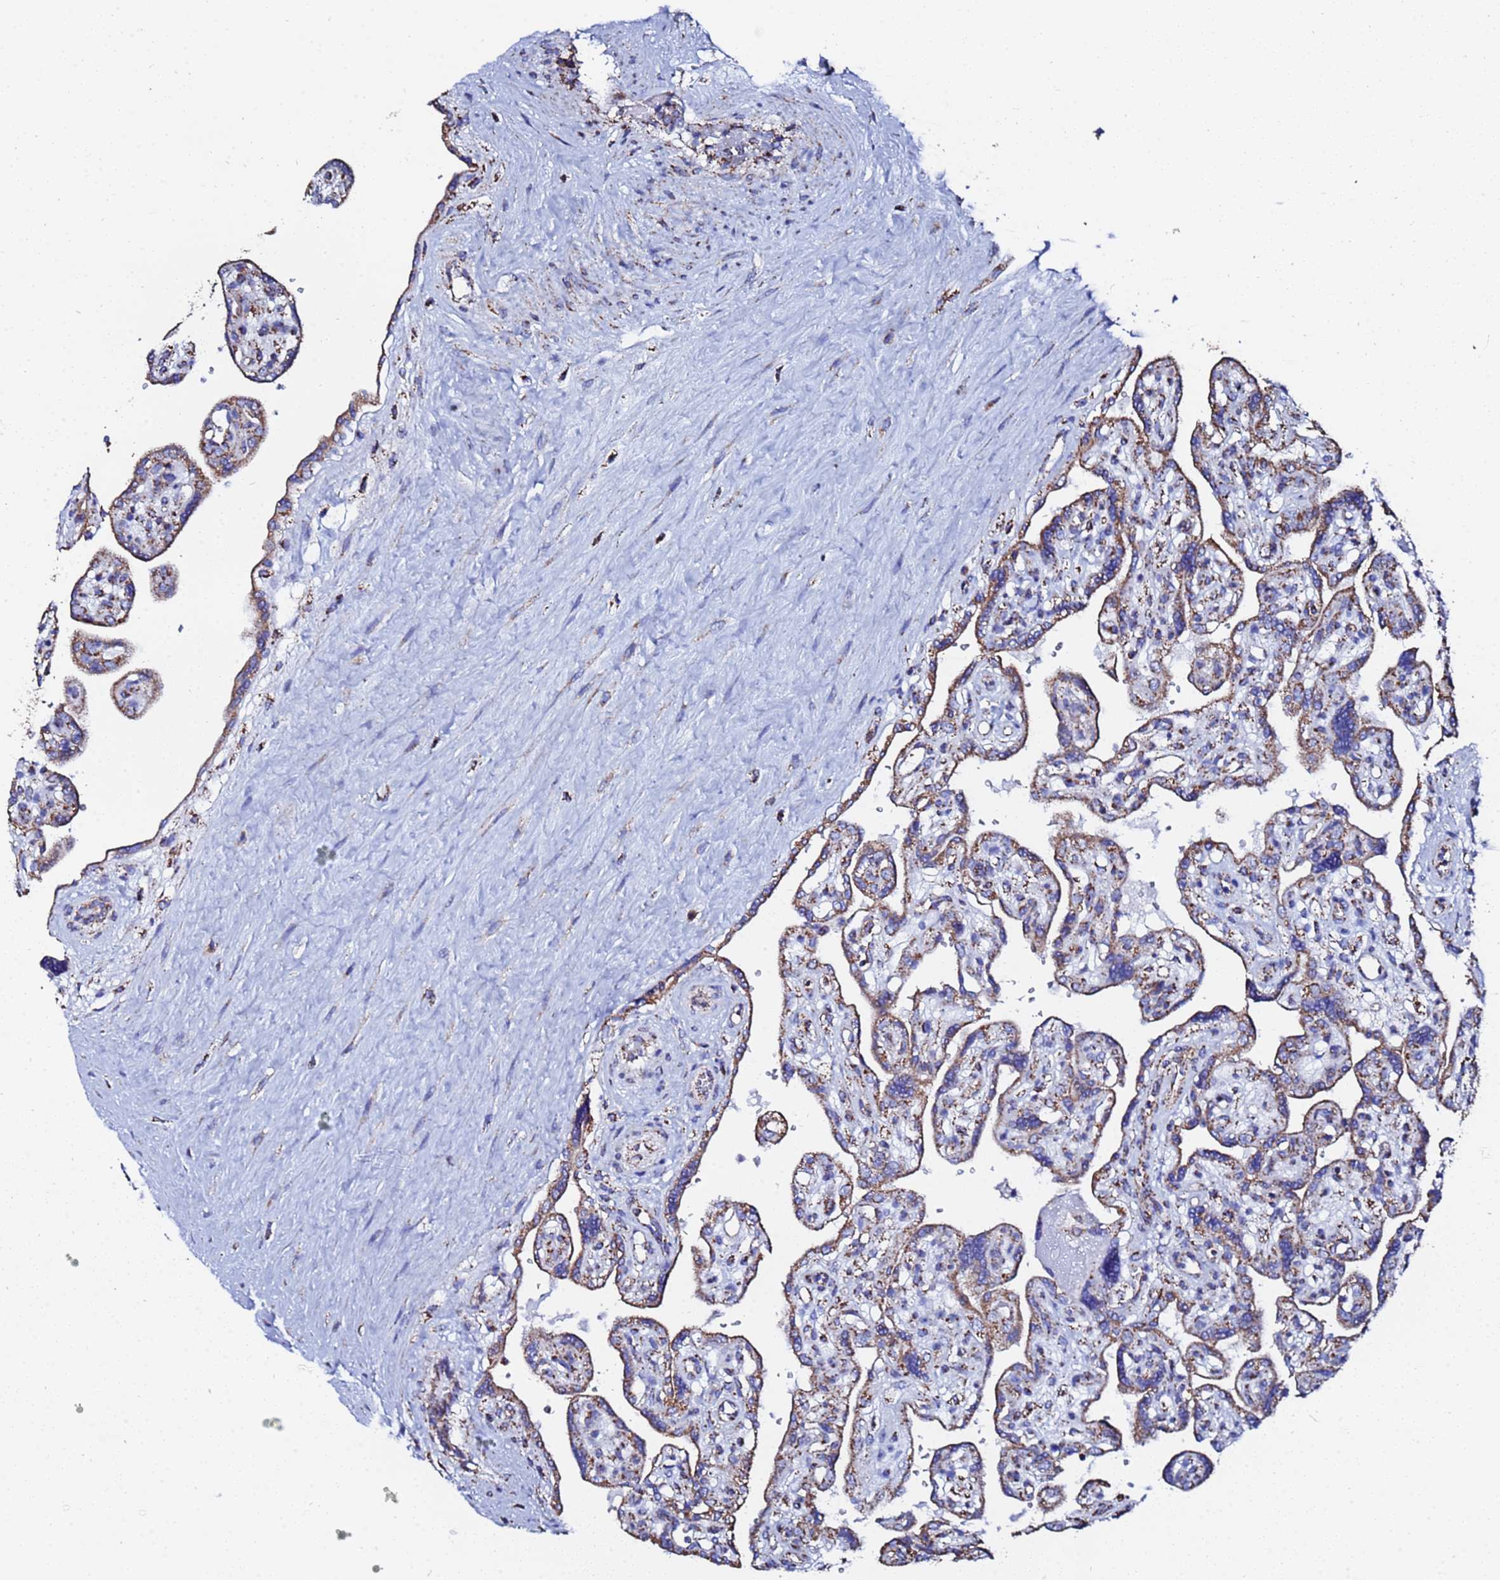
{"staining": {"intensity": "strong", "quantity": ">75%", "location": "cytoplasmic/membranous"}, "tissue": "placenta", "cell_type": "Trophoblastic cells", "image_type": "normal", "snomed": [{"axis": "morphology", "description": "Normal tissue, NOS"}, {"axis": "topography", "description": "Placenta"}], "caption": "About >75% of trophoblastic cells in normal placenta demonstrate strong cytoplasmic/membranous protein staining as visualized by brown immunohistochemical staining.", "gene": "GLUD1", "patient": {"sex": "female", "age": 39}}